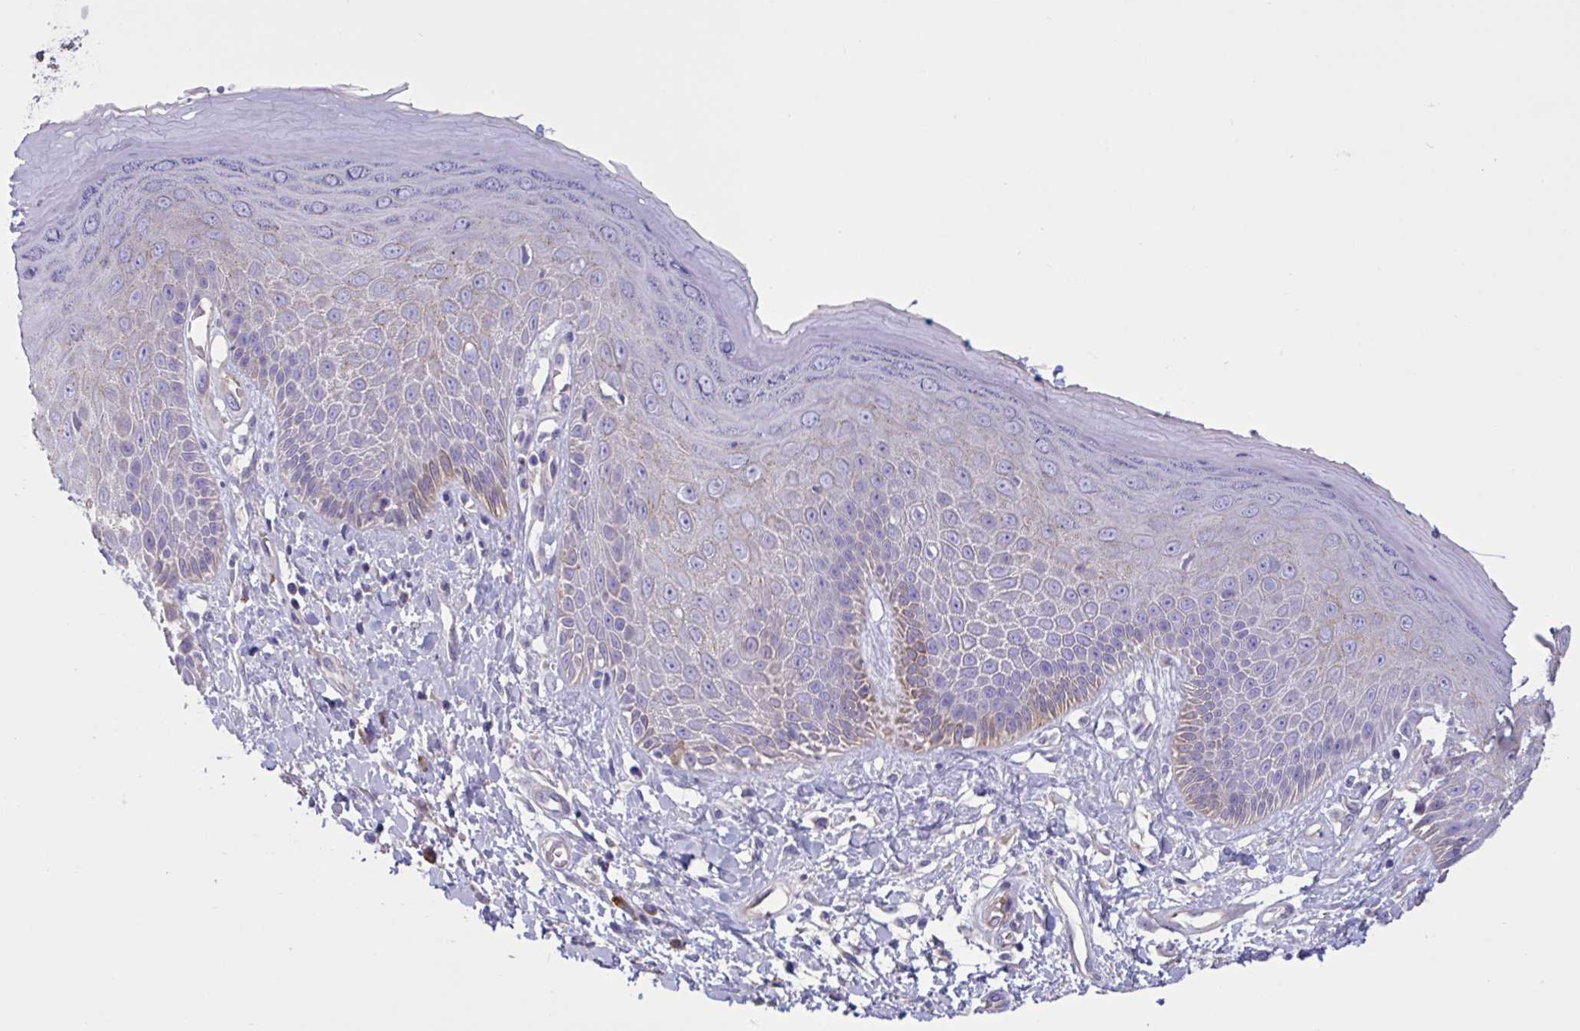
{"staining": {"intensity": "strong", "quantity": "<25%", "location": "cytoplasmic/membranous"}, "tissue": "skin", "cell_type": "Epidermal cells", "image_type": "normal", "snomed": [{"axis": "morphology", "description": "Normal tissue, NOS"}, {"axis": "topography", "description": "Anal"}, {"axis": "topography", "description": "Peripheral nerve tissue"}], "caption": "Skin stained with DAB IHC reveals medium levels of strong cytoplasmic/membranous positivity in approximately <25% of epidermal cells.", "gene": "SLC66A1", "patient": {"sex": "male", "age": 78}}